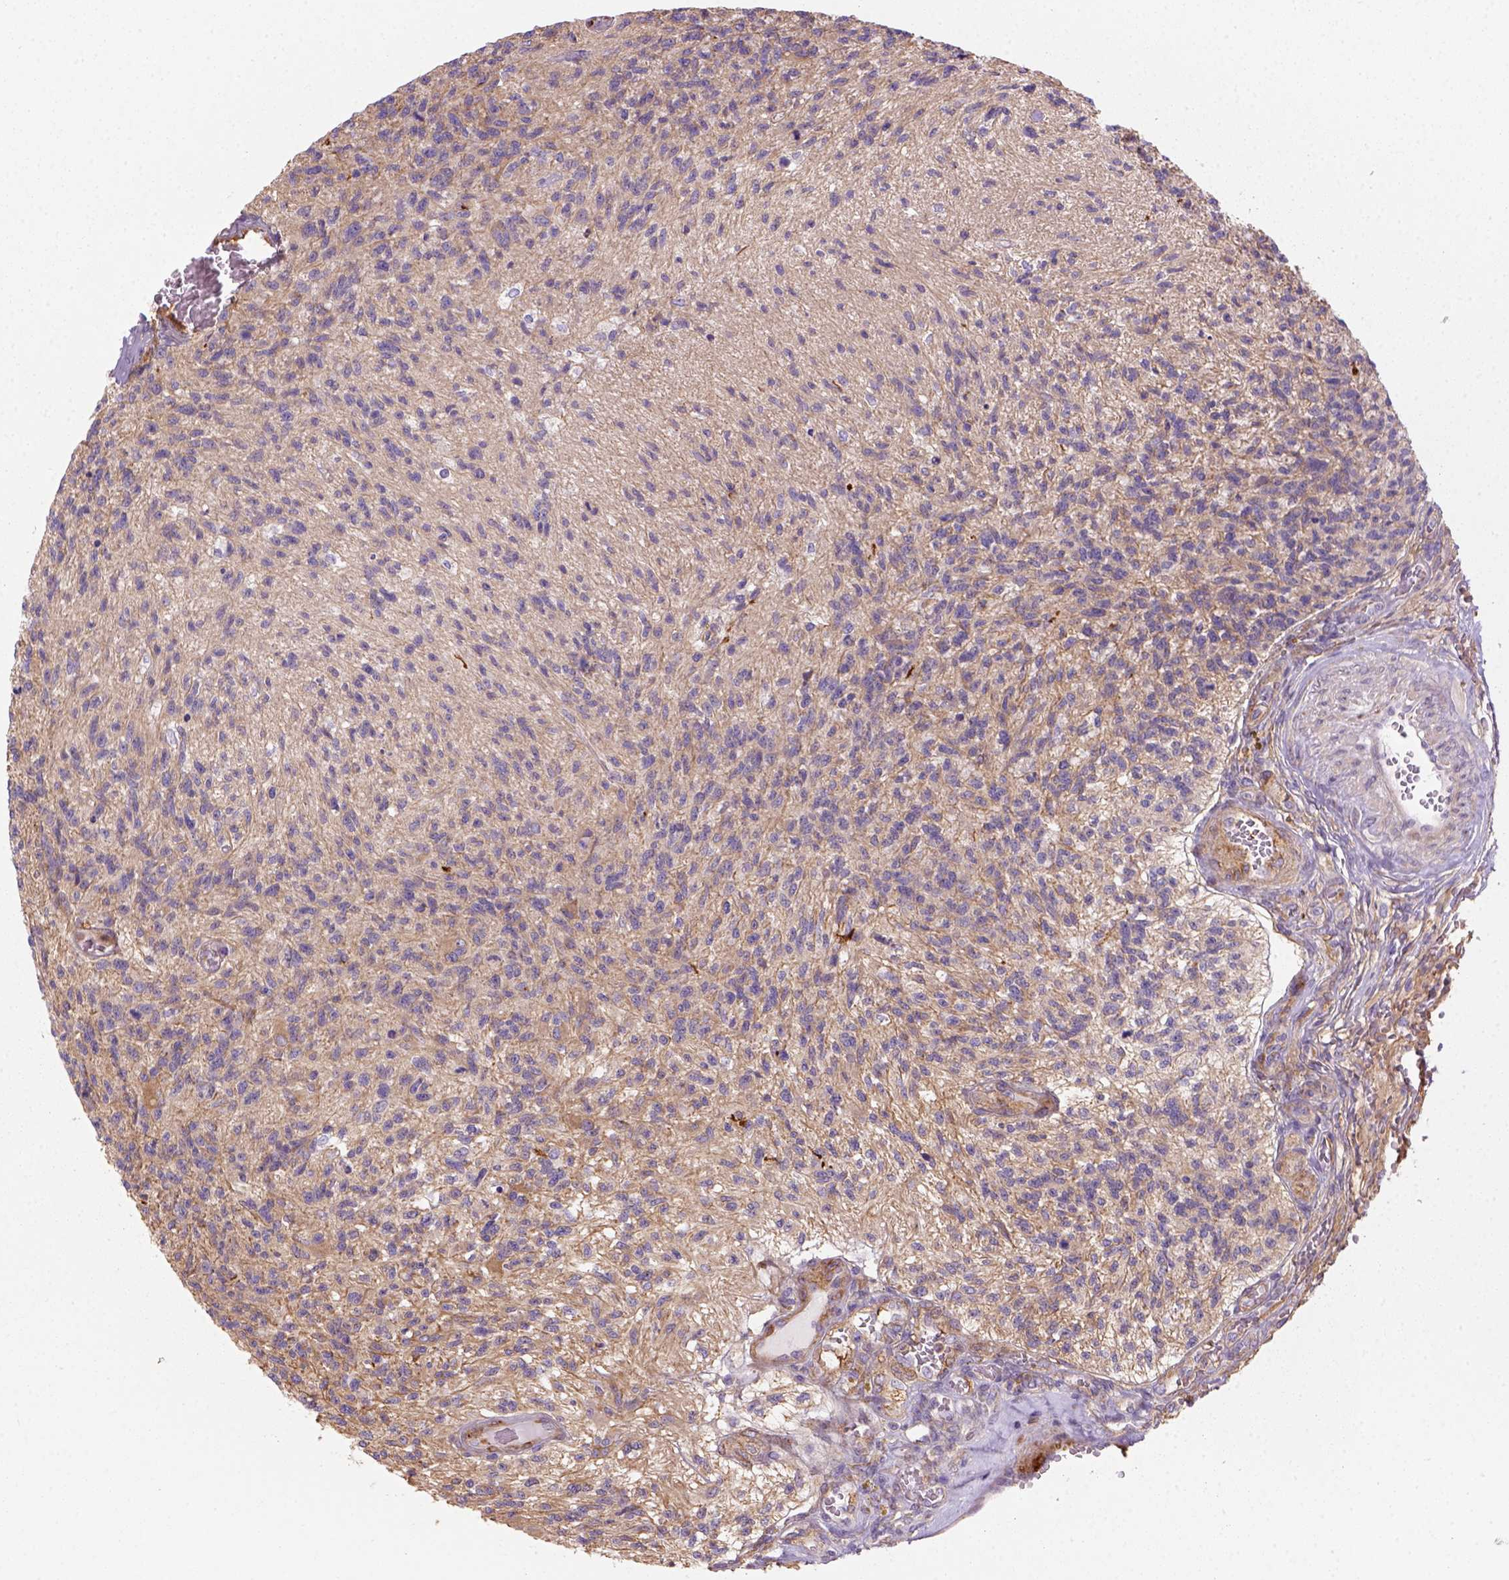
{"staining": {"intensity": "weak", "quantity": "<25%", "location": "cytoplasmic/membranous"}, "tissue": "glioma", "cell_type": "Tumor cells", "image_type": "cancer", "snomed": [{"axis": "morphology", "description": "Glioma, malignant, High grade"}, {"axis": "topography", "description": "Brain"}], "caption": "This histopathology image is of malignant high-grade glioma stained with IHC to label a protein in brown with the nuclei are counter-stained blue. There is no staining in tumor cells.", "gene": "GPRC5D", "patient": {"sex": "male", "age": 56}}